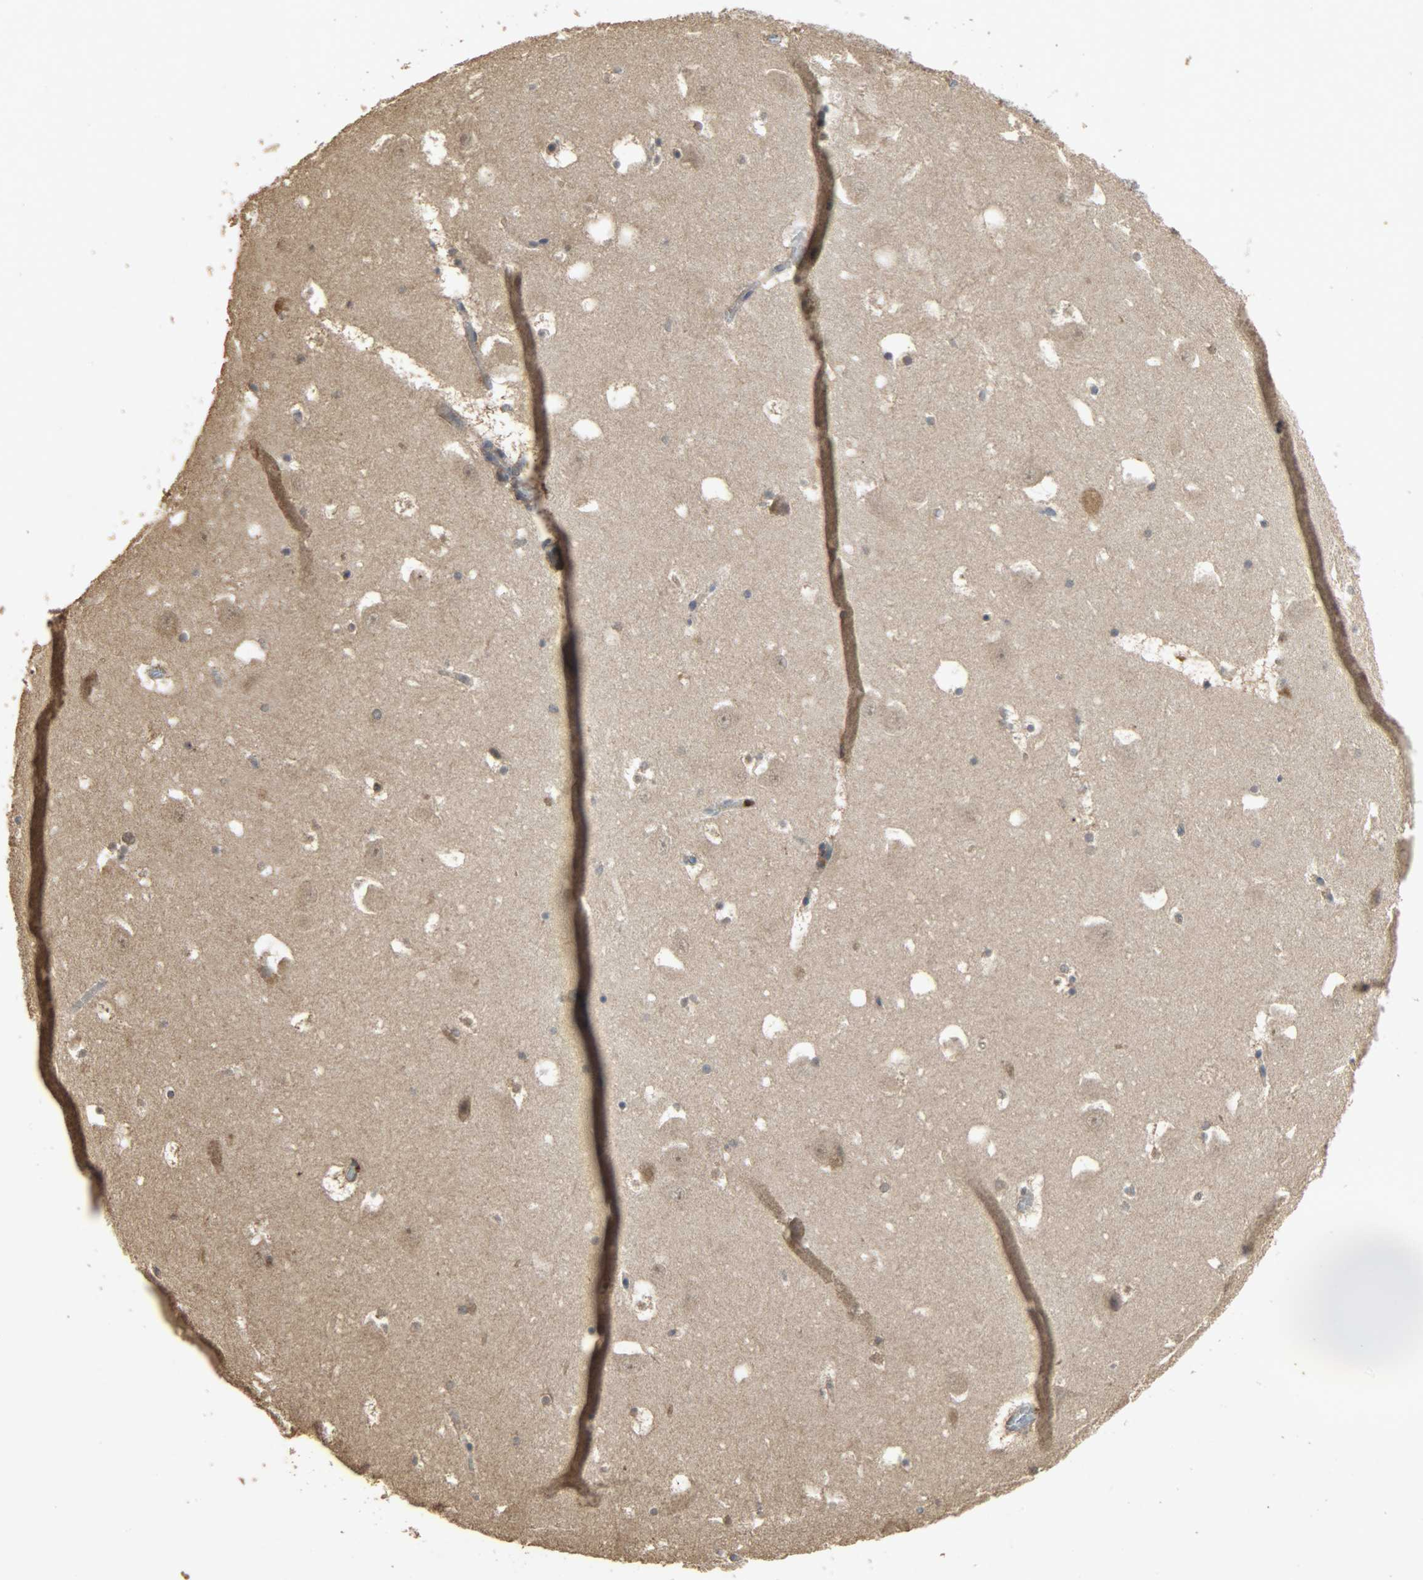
{"staining": {"intensity": "moderate", "quantity": "25%-75%", "location": "cytoplasmic/membranous"}, "tissue": "hippocampus", "cell_type": "Glial cells", "image_type": "normal", "snomed": [{"axis": "morphology", "description": "Normal tissue, NOS"}, {"axis": "topography", "description": "Hippocampus"}], "caption": "Moderate cytoplasmic/membranous positivity for a protein is present in about 25%-75% of glial cells of unremarkable hippocampus using immunohistochemistry.", "gene": "CDKN2C", "patient": {"sex": "male", "age": 45}}